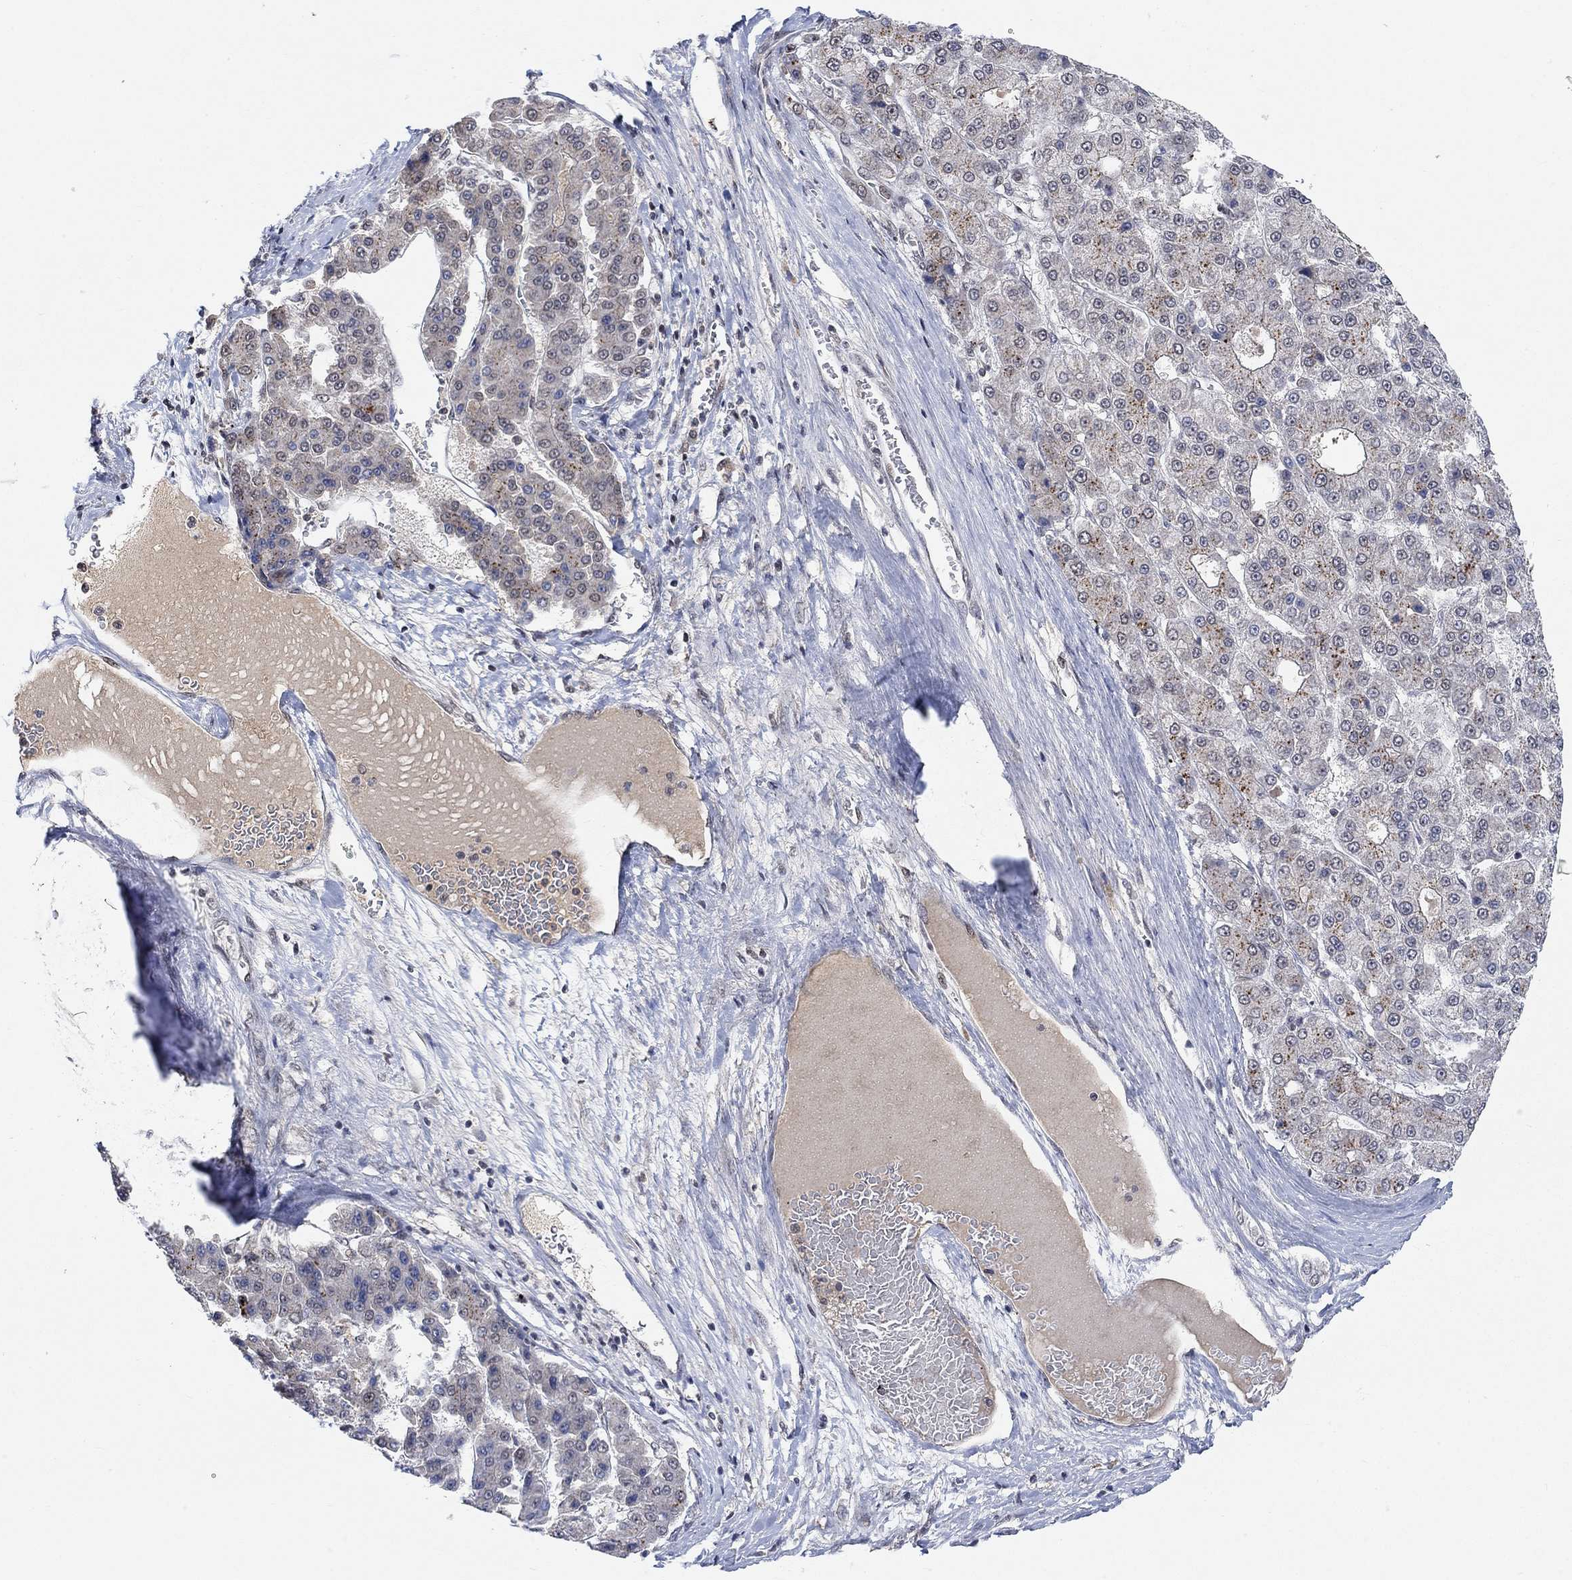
{"staining": {"intensity": "negative", "quantity": "none", "location": "none"}, "tissue": "liver cancer", "cell_type": "Tumor cells", "image_type": "cancer", "snomed": [{"axis": "morphology", "description": "Carcinoma, Hepatocellular, NOS"}, {"axis": "topography", "description": "Liver"}], "caption": "A photomicrograph of human liver cancer (hepatocellular carcinoma) is negative for staining in tumor cells.", "gene": "THAP8", "patient": {"sex": "male", "age": 70}}